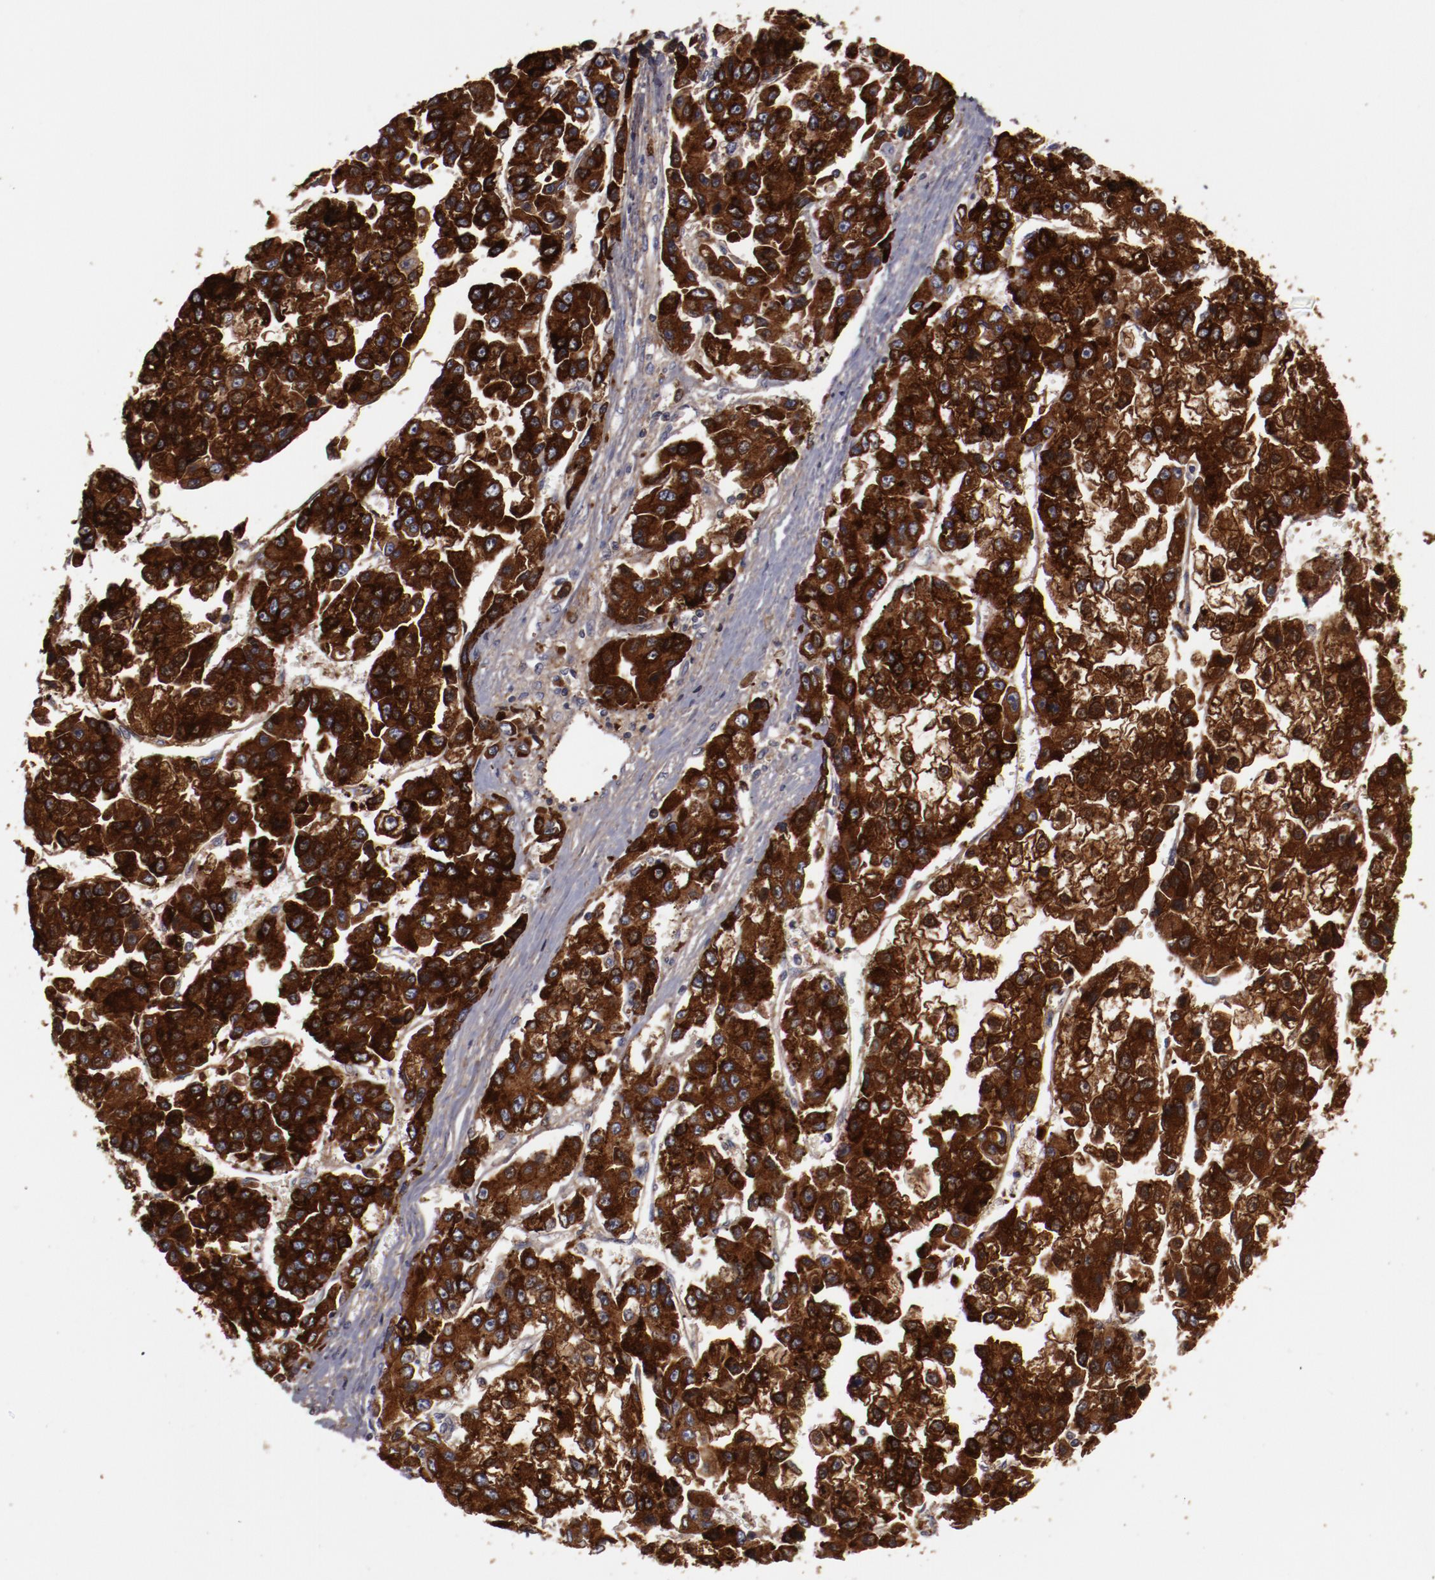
{"staining": {"intensity": "strong", "quantity": ">75%", "location": "cytoplasmic/membranous"}, "tissue": "liver cancer", "cell_type": "Tumor cells", "image_type": "cancer", "snomed": [{"axis": "morphology", "description": "Carcinoma, Hepatocellular, NOS"}, {"axis": "topography", "description": "Liver"}], "caption": "Protein analysis of liver cancer tissue demonstrates strong cytoplasmic/membranous positivity in approximately >75% of tumor cells.", "gene": "MBL2", "patient": {"sex": "female", "age": 66}}